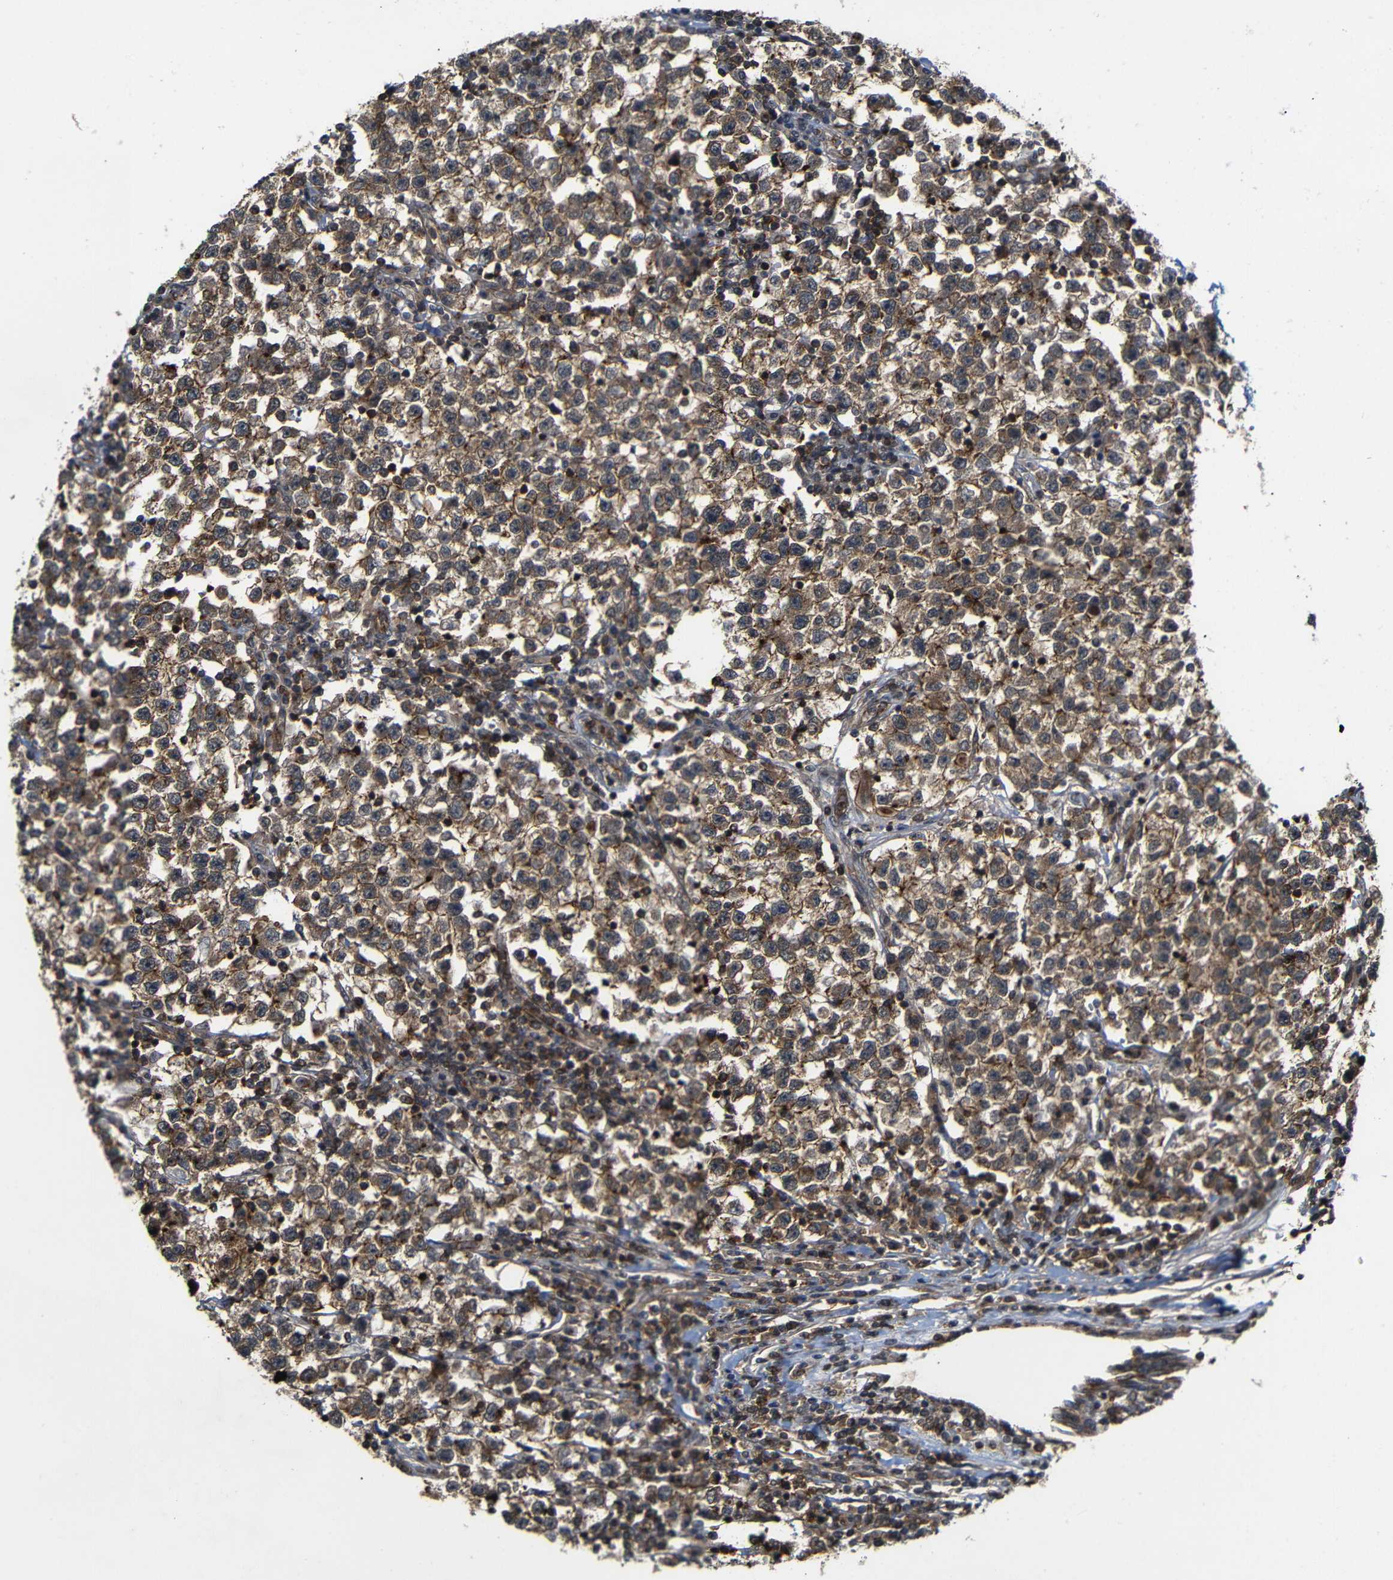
{"staining": {"intensity": "moderate", "quantity": ">75%", "location": "cytoplasmic/membranous"}, "tissue": "testis cancer", "cell_type": "Tumor cells", "image_type": "cancer", "snomed": [{"axis": "morphology", "description": "Seminoma, NOS"}, {"axis": "topography", "description": "Testis"}], "caption": "Testis cancer (seminoma) stained for a protein exhibits moderate cytoplasmic/membranous positivity in tumor cells.", "gene": "NANOS1", "patient": {"sex": "male", "age": 22}}